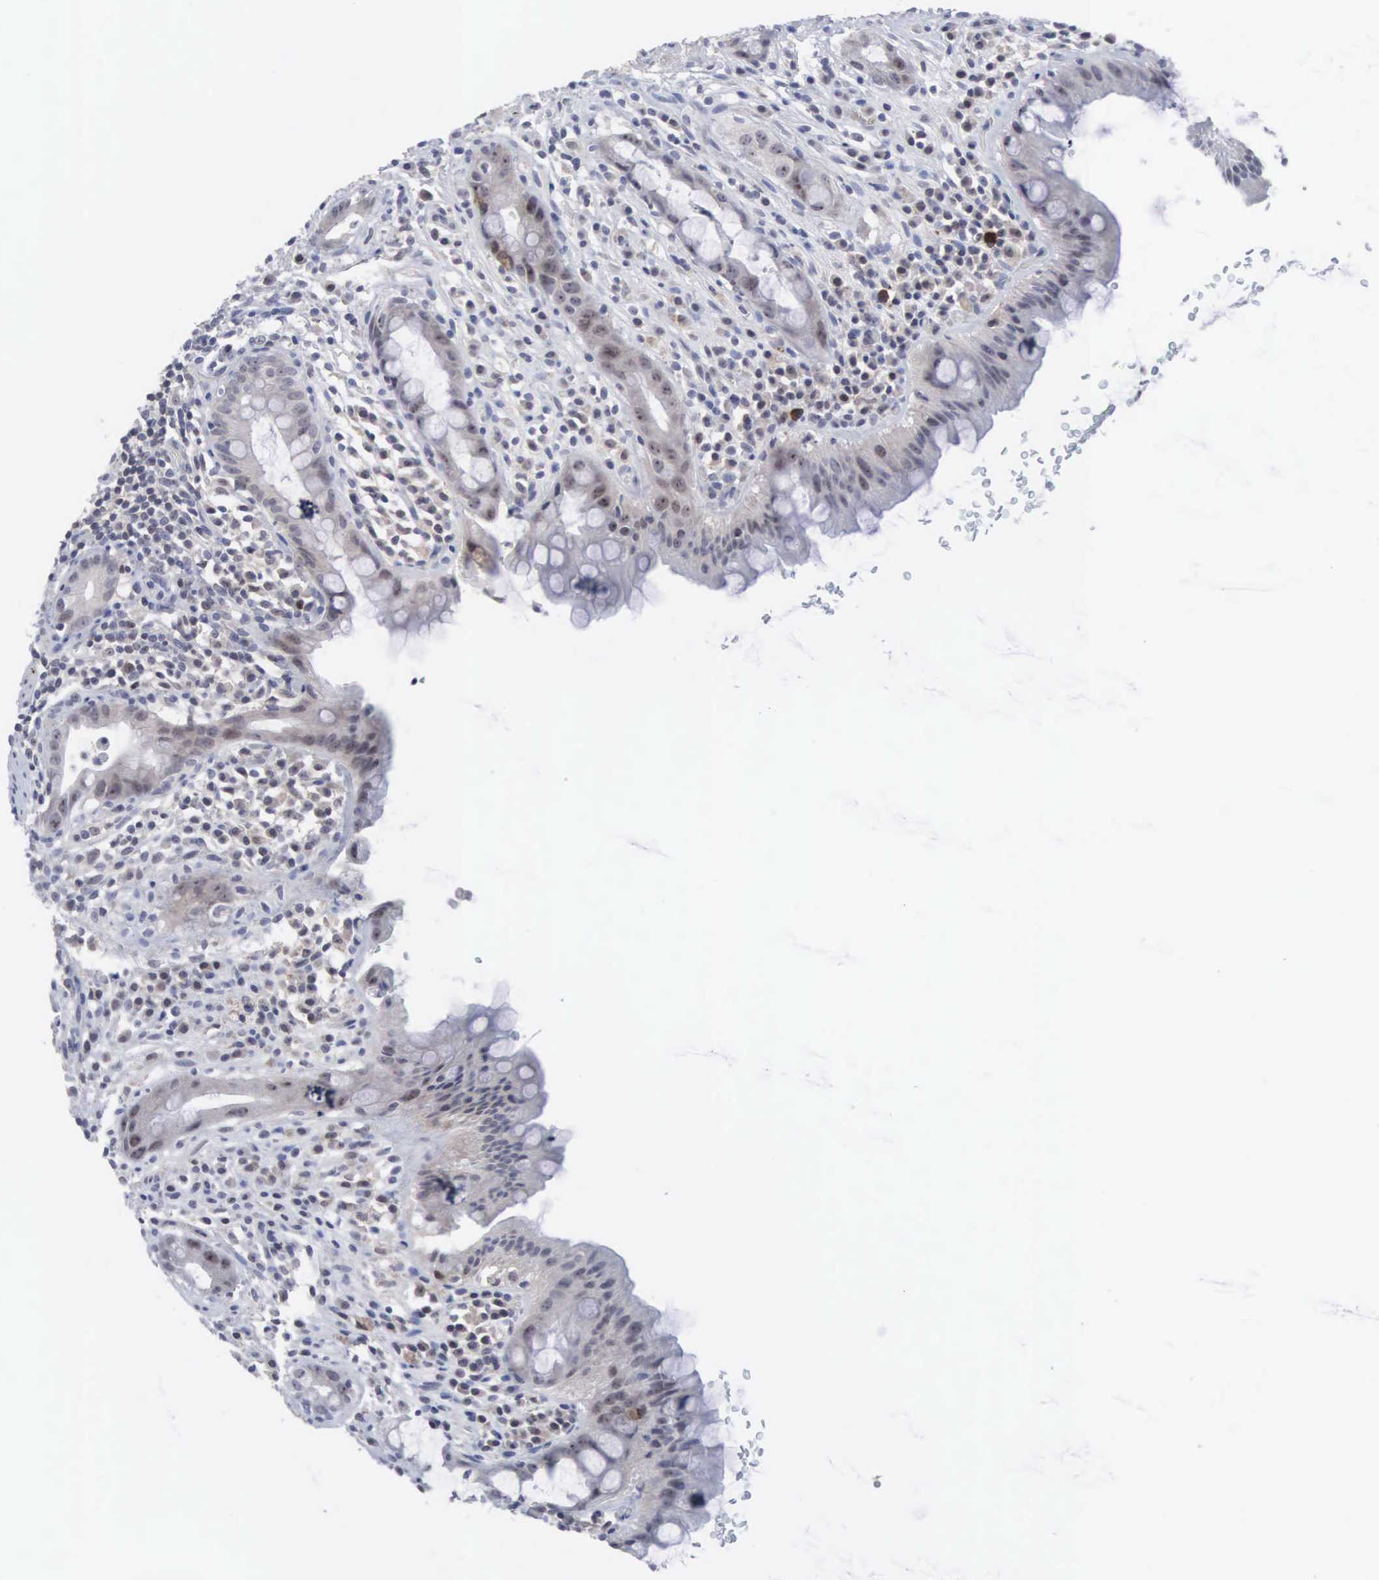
{"staining": {"intensity": "weak", "quantity": "25%-75%", "location": "cytoplasmic/membranous"}, "tissue": "rectum", "cell_type": "Glandular cells", "image_type": "normal", "snomed": [{"axis": "morphology", "description": "Normal tissue, NOS"}, {"axis": "topography", "description": "Rectum"}], "caption": "Immunohistochemistry micrograph of normal rectum: human rectum stained using immunohistochemistry exhibits low levels of weak protein expression localized specifically in the cytoplasmic/membranous of glandular cells, appearing as a cytoplasmic/membranous brown color.", "gene": "ACOT4", "patient": {"sex": "male", "age": 65}}